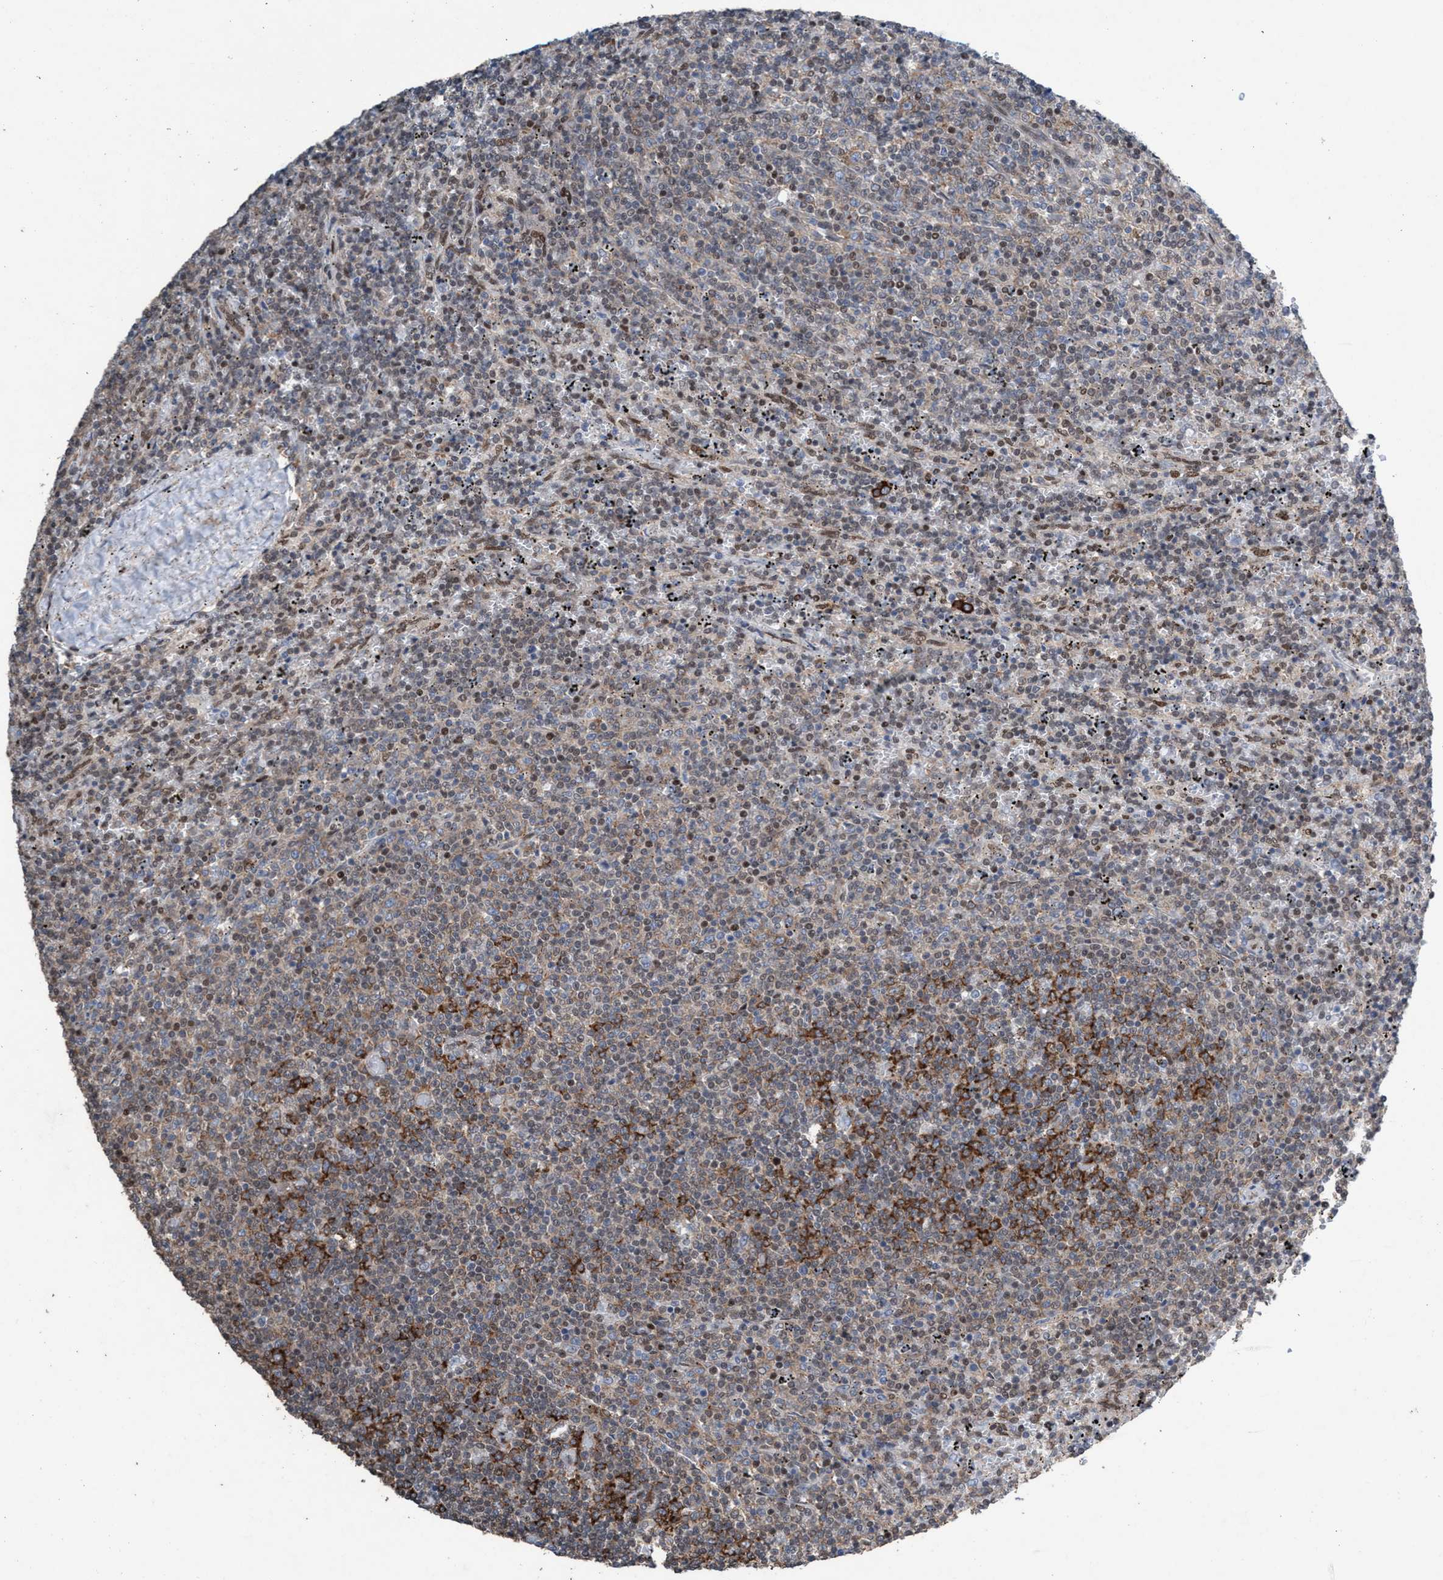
{"staining": {"intensity": "strong", "quantity": "<25%", "location": "cytoplasmic/membranous"}, "tissue": "lymphoma", "cell_type": "Tumor cells", "image_type": "cancer", "snomed": [{"axis": "morphology", "description": "Malignant lymphoma, non-Hodgkin's type, Low grade"}, {"axis": "topography", "description": "Spleen"}], "caption": "Lymphoma stained with a protein marker exhibits strong staining in tumor cells.", "gene": "METAP2", "patient": {"sex": "female", "age": 50}}